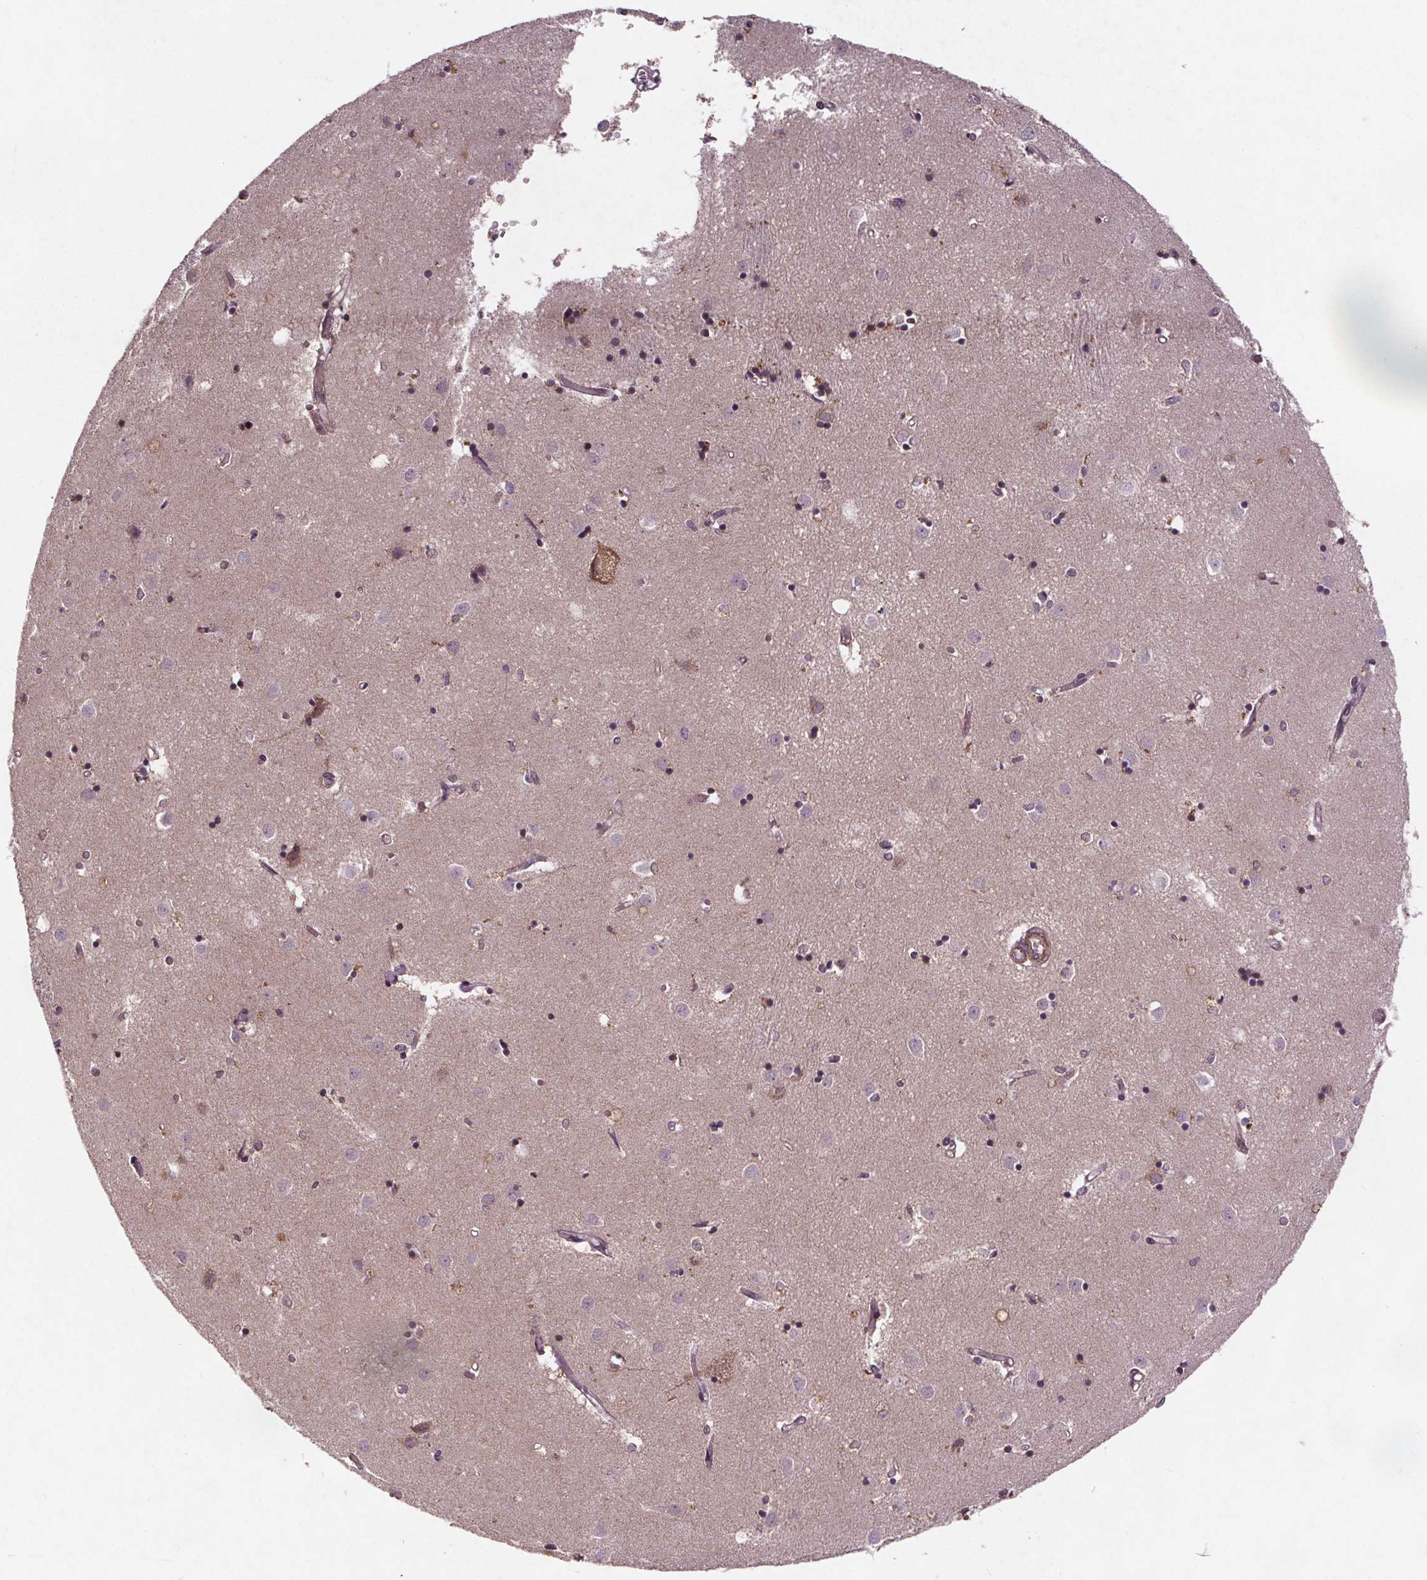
{"staining": {"intensity": "negative", "quantity": "none", "location": "none"}, "tissue": "caudate", "cell_type": "Glial cells", "image_type": "normal", "snomed": [{"axis": "morphology", "description": "Normal tissue, NOS"}, {"axis": "topography", "description": "Lateral ventricle wall"}], "caption": "Photomicrograph shows no protein staining in glial cells of unremarkable caudate.", "gene": "STRN3", "patient": {"sex": "male", "age": 54}}